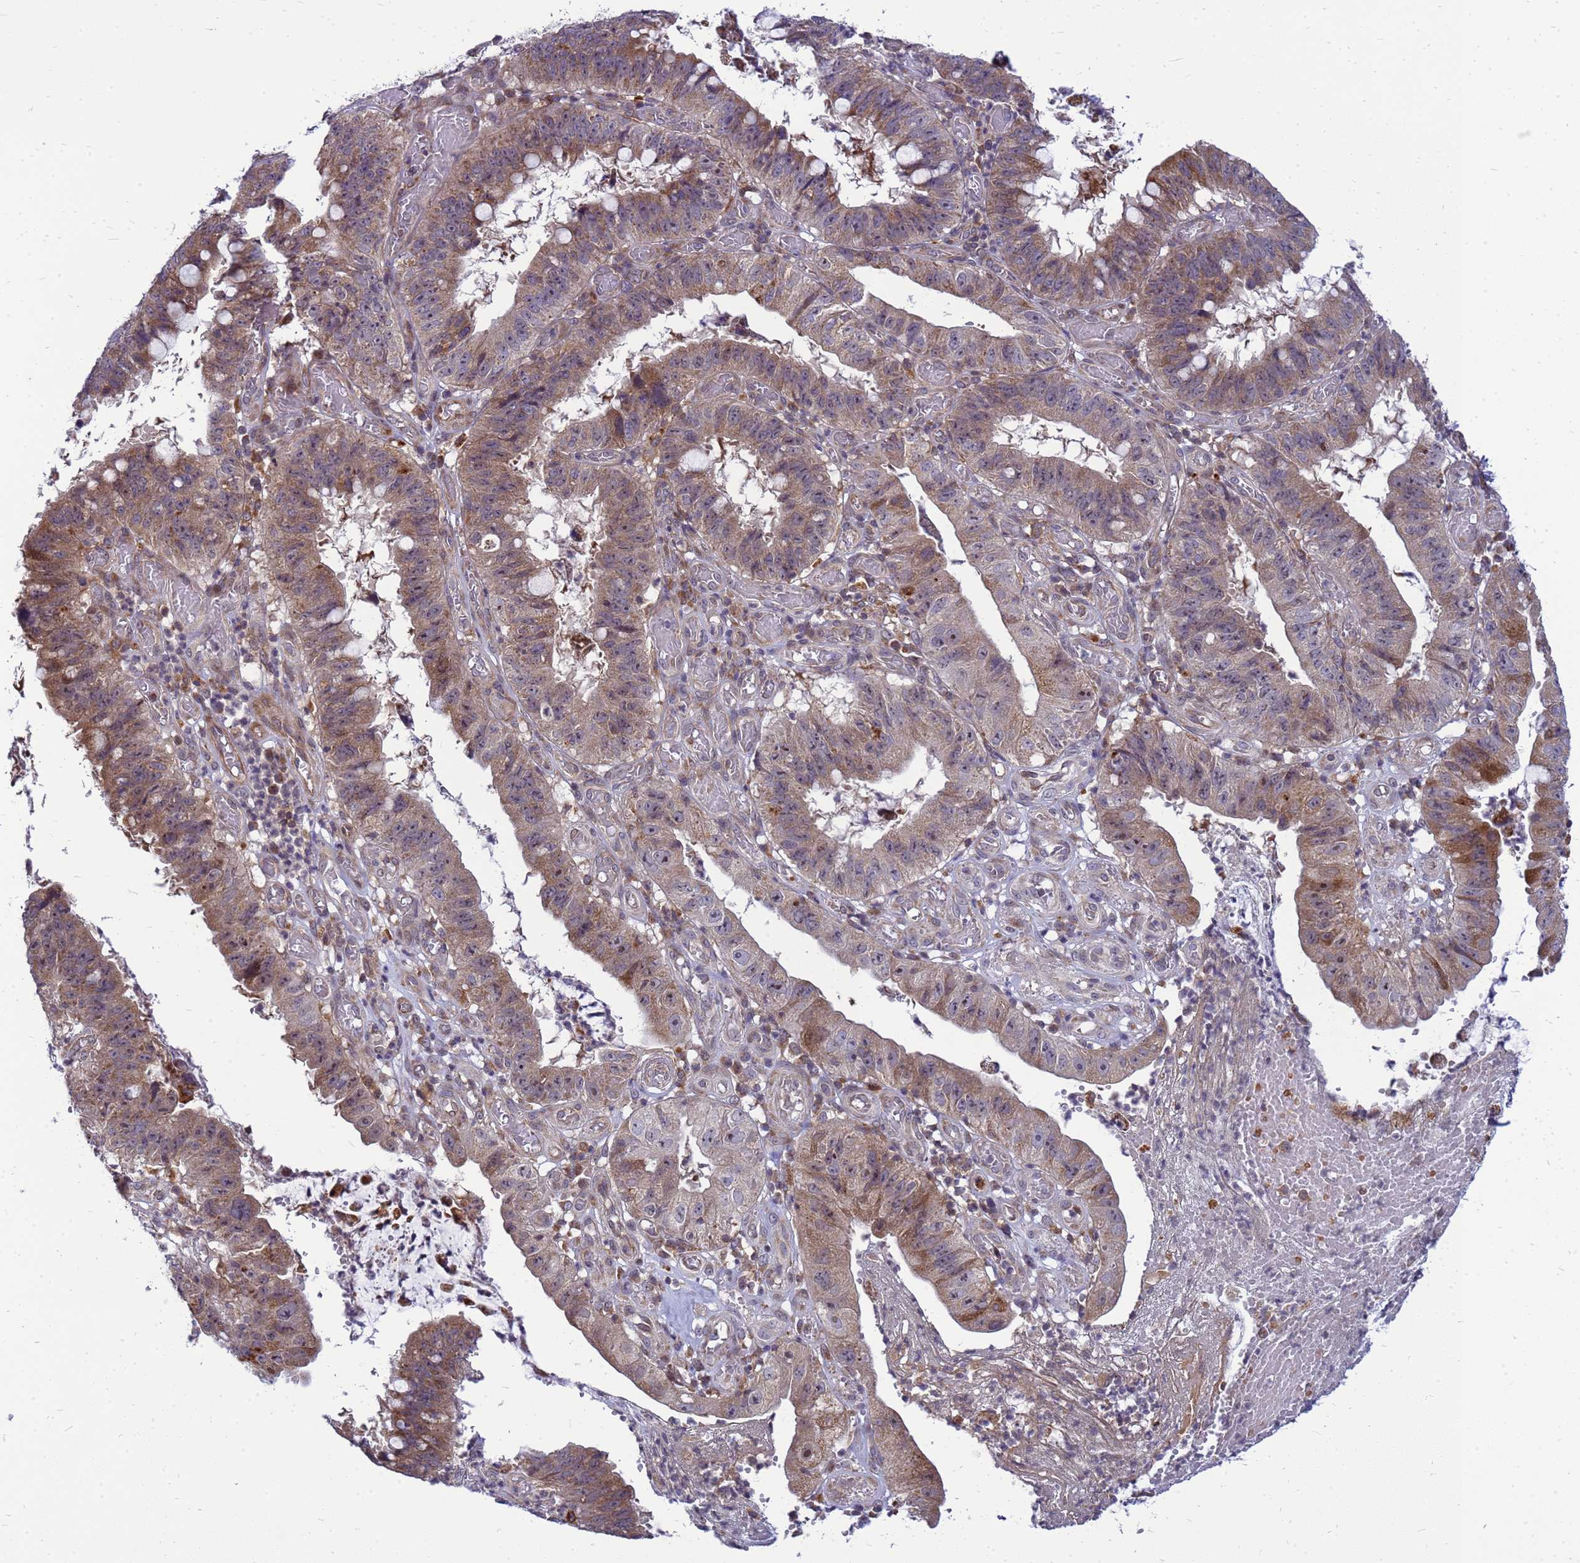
{"staining": {"intensity": "moderate", "quantity": ">75%", "location": "cytoplasmic/membranous"}, "tissue": "stomach cancer", "cell_type": "Tumor cells", "image_type": "cancer", "snomed": [{"axis": "morphology", "description": "Adenocarcinoma, NOS"}, {"axis": "topography", "description": "Stomach"}], "caption": "Stomach cancer stained with immunohistochemistry (IHC) displays moderate cytoplasmic/membranous staining in approximately >75% of tumor cells. (DAB IHC with brightfield microscopy, high magnification).", "gene": "C12orf43", "patient": {"sex": "male", "age": 59}}